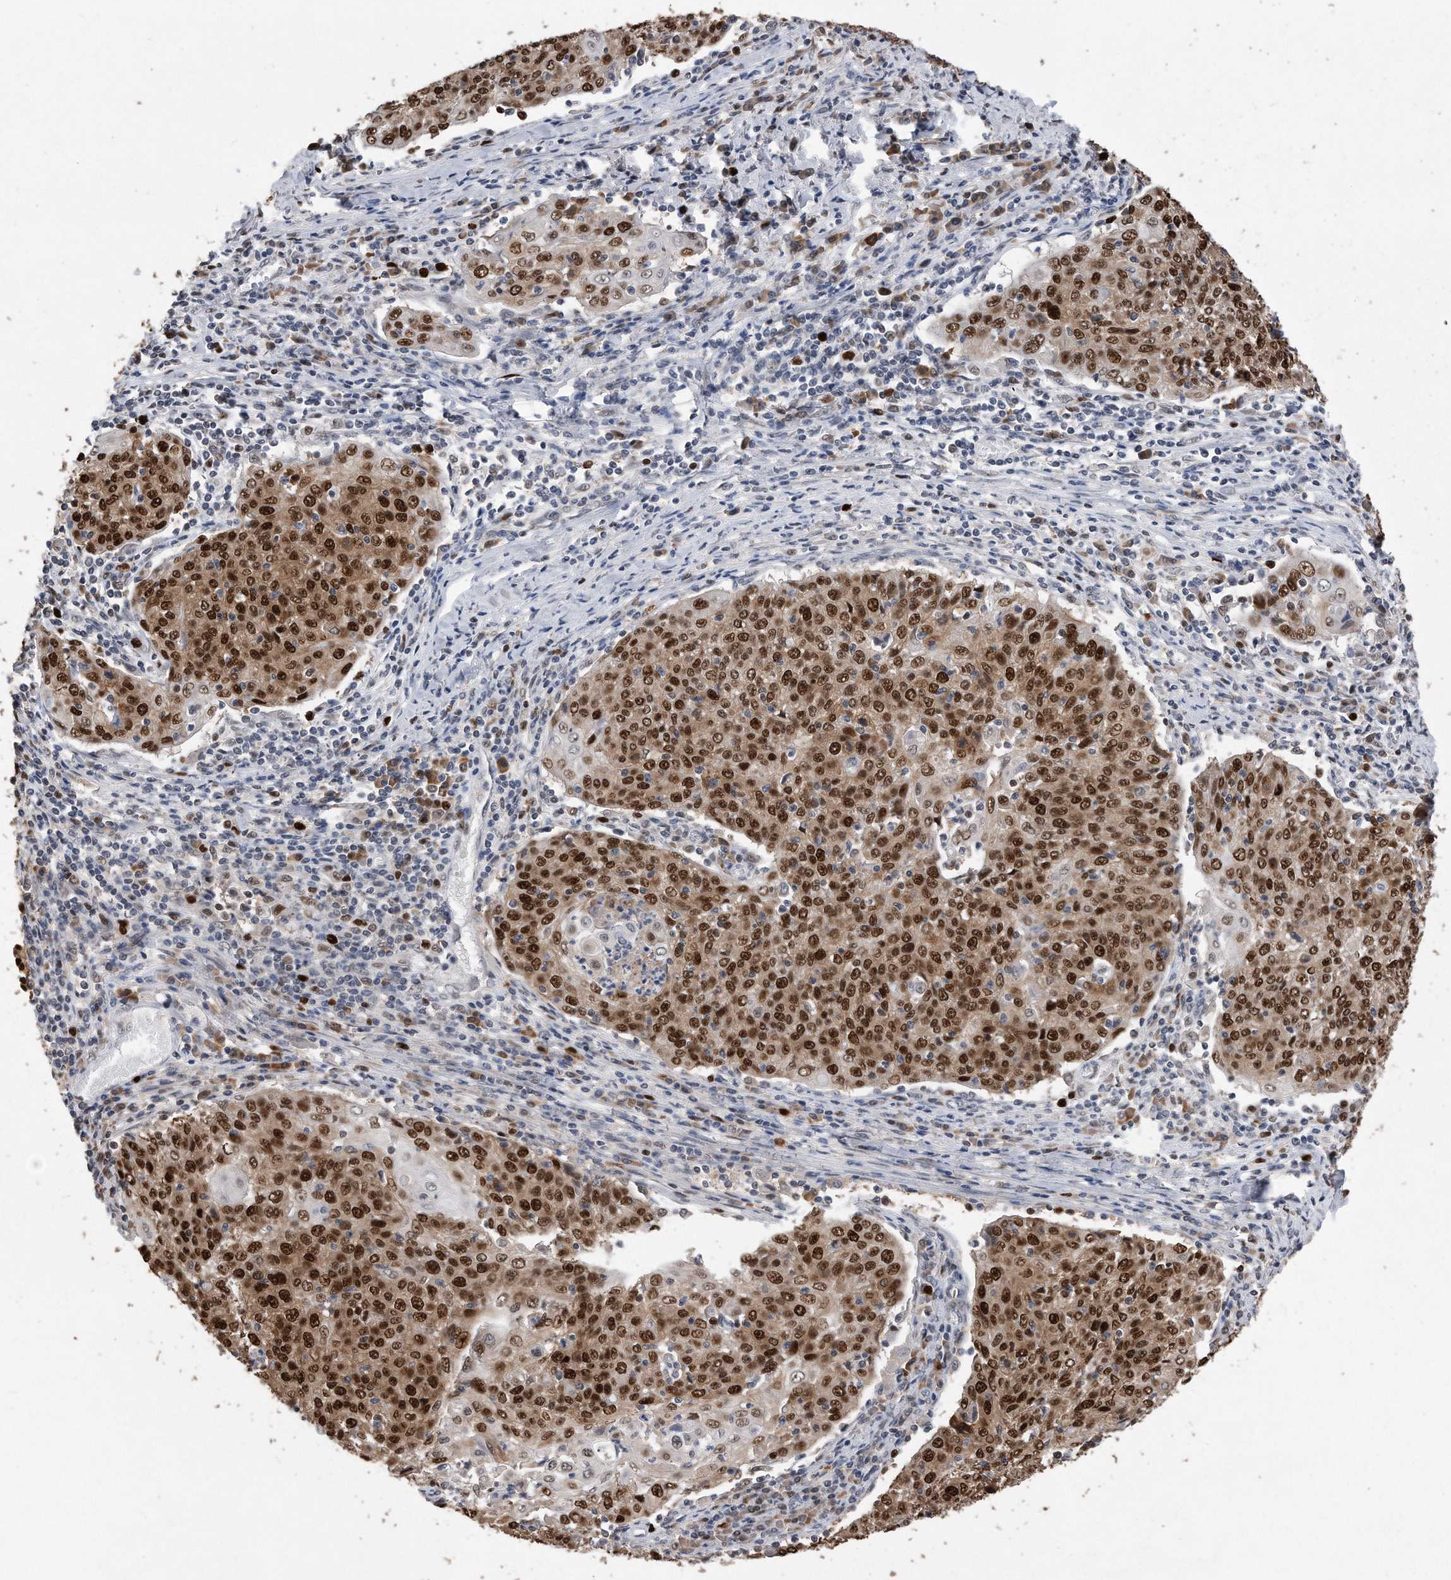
{"staining": {"intensity": "strong", "quantity": ">75%", "location": "nuclear"}, "tissue": "cervical cancer", "cell_type": "Tumor cells", "image_type": "cancer", "snomed": [{"axis": "morphology", "description": "Squamous cell carcinoma, NOS"}, {"axis": "topography", "description": "Cervix"}], "caption": "Brown immunohistochemical staining in human cervical cancer (squamous cell carcinoma) shows strong nuclear expression in approximately >75% of tumor cells. The staining was performed using DAB, with brown indicating positive protein expression. Nuclei are stained blue with hematoxylin.", "gene": "PCNA", "patient": {"sex": "female", "age": 48}}